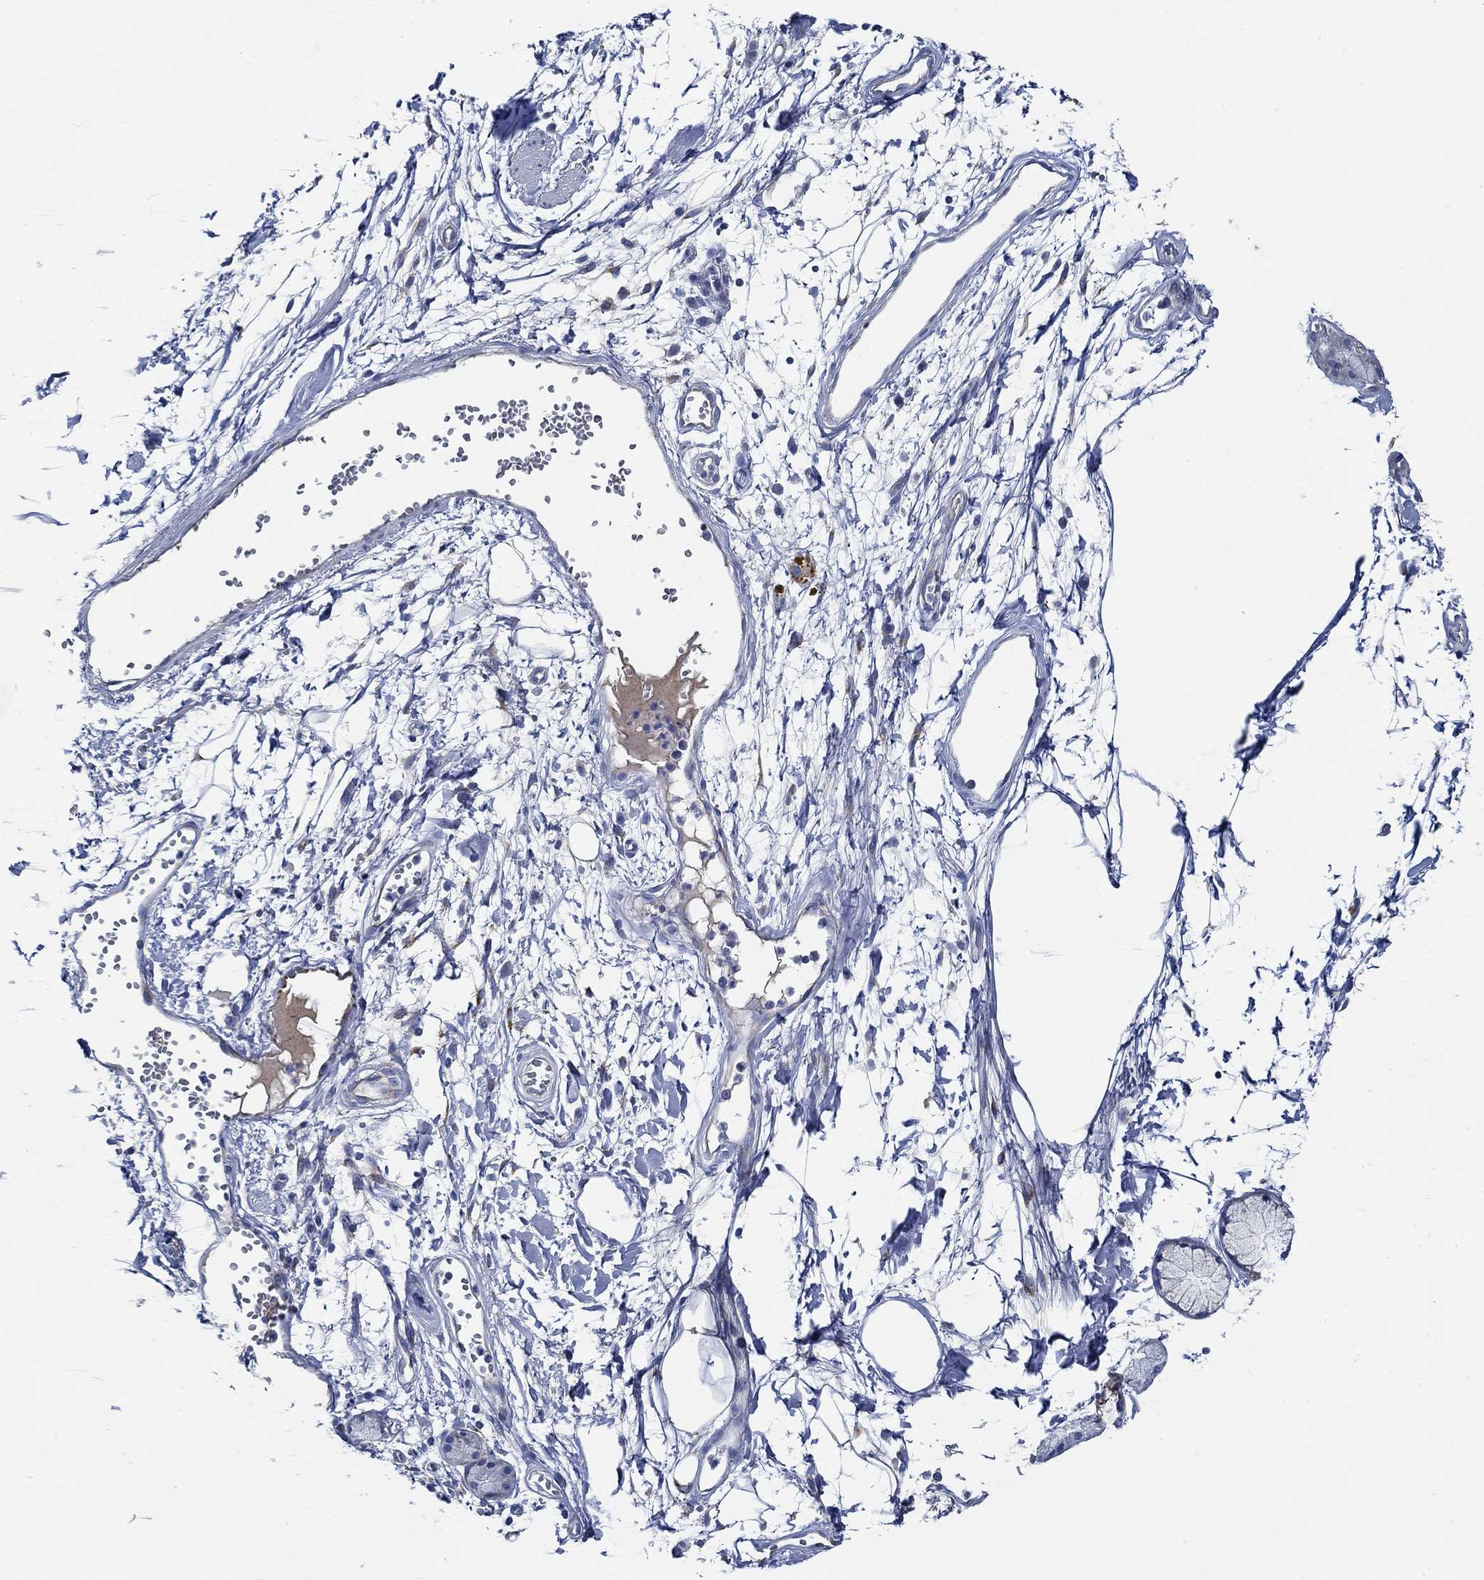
{"staining": {"intensity": "negative", "quantity": "none", "location": "none"}, "tissue": "adipose tissue", "cell_type": "Adipocytes", "image_type": "normal", "snomed": [{"axis": "morphology", "description": "Normal tissue, NOS"}, {"axis": "morphology", "description": "Squamous cell carcinoma, NOS"}, {"axis": "topography", "description": "Cartilage tissue"}, {"axis": "topography", "description": "Lung"}], "caption": "Adipocytes show no significant protein staining in unremarkable adipose tissue.", "gene": "HECW2", "patient": {"sex": "male", "age": 66}}